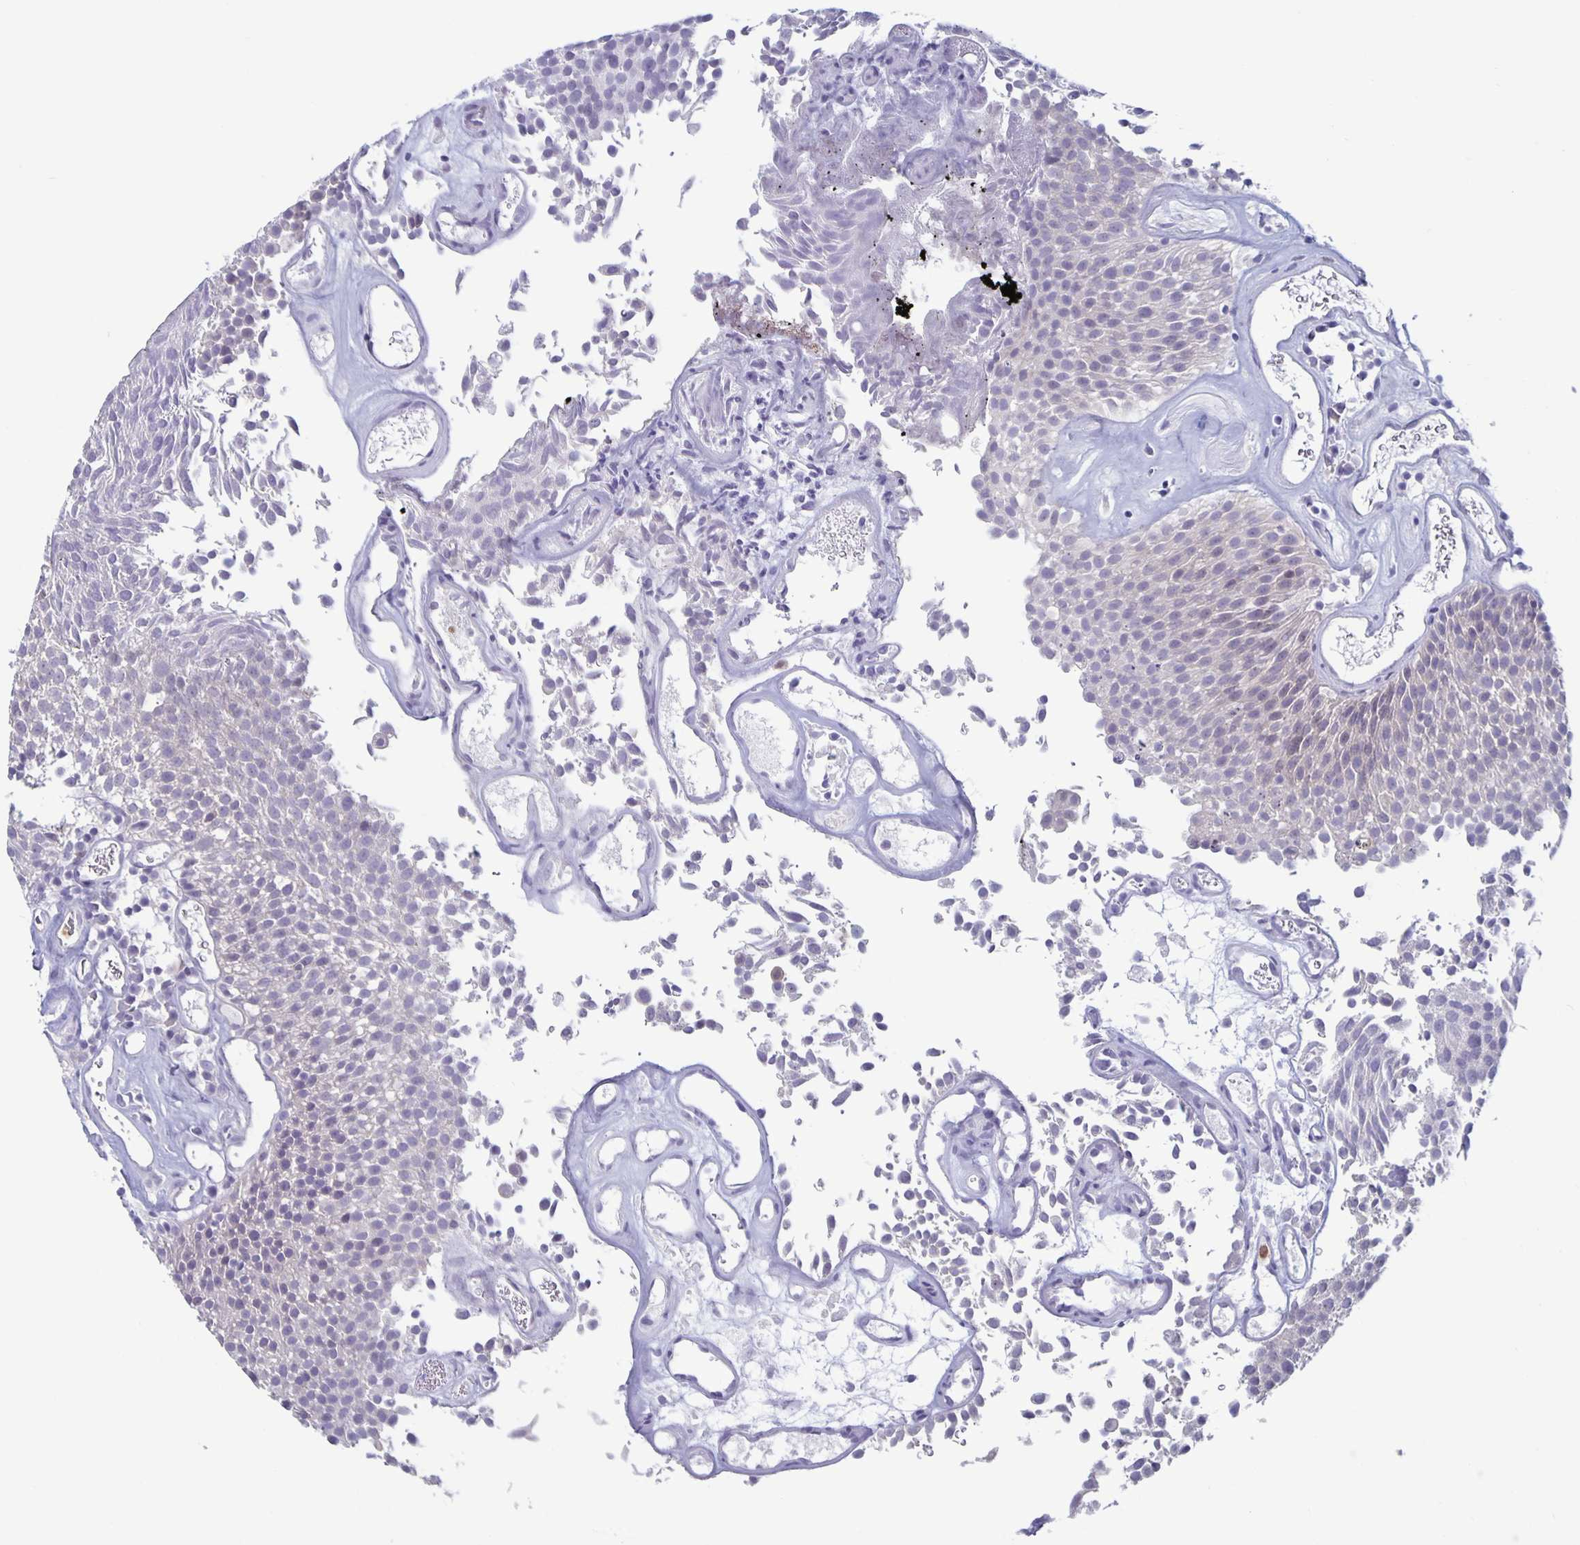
{"staining": {"intensity": "negative", "quantity": "none", "location": "none"}, "tissue": "urothelial cancer", "cell_type": "Tumor cells", "image_type": "cancer", "snomed": [{"axis": "morphology", "description": "Urothelial carcinoma, Low grade"}, {"axis": "topography", "description": "Urinary bladder"}], "caption": "A photomicrograph of urothelial cancer stained for a protein demonstrates no brown staining in tumor cells.", "gene": "PLCB3", "patient": {"sex": "female", "age": 79}}